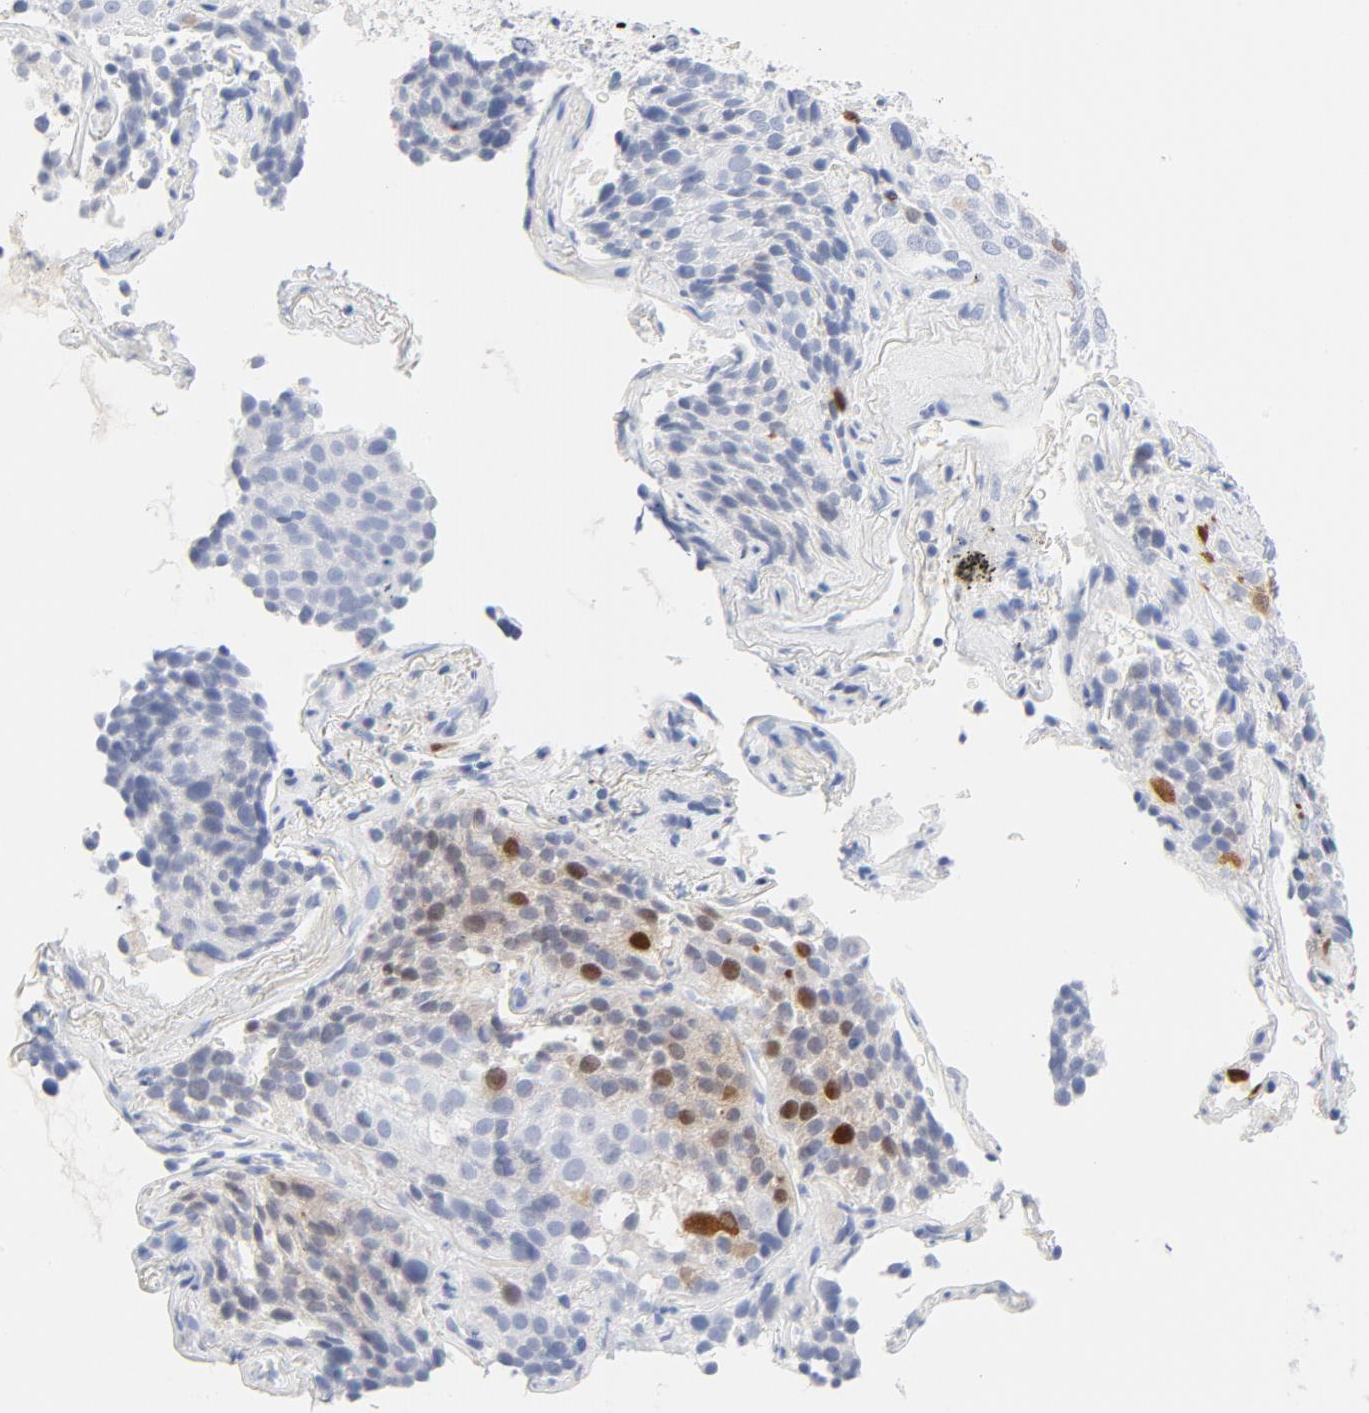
{"staining": {"intensity": "strong", "quantity": "<25%", "location": "cytoplasmic/membranous,nuclear"}, "tissue": "lung cancer", "cell_type": "Tumor cells", "image_type": "cancer", "snomed": [{"axis": "morphology", "description": "Squamous cell carcinoma, NOS"}, {"axis": "topography", "description": "Lung"}], "caption": "This image shows immunohistochemistry (IHC) staining of lung squamous cell carcinoma, with medium strong cytoplasmic/membranous and nuclear staining in approximately <25% of tumor cells.", "gene": "CDC20", "patient": {"sex": "male", "age": 54}}